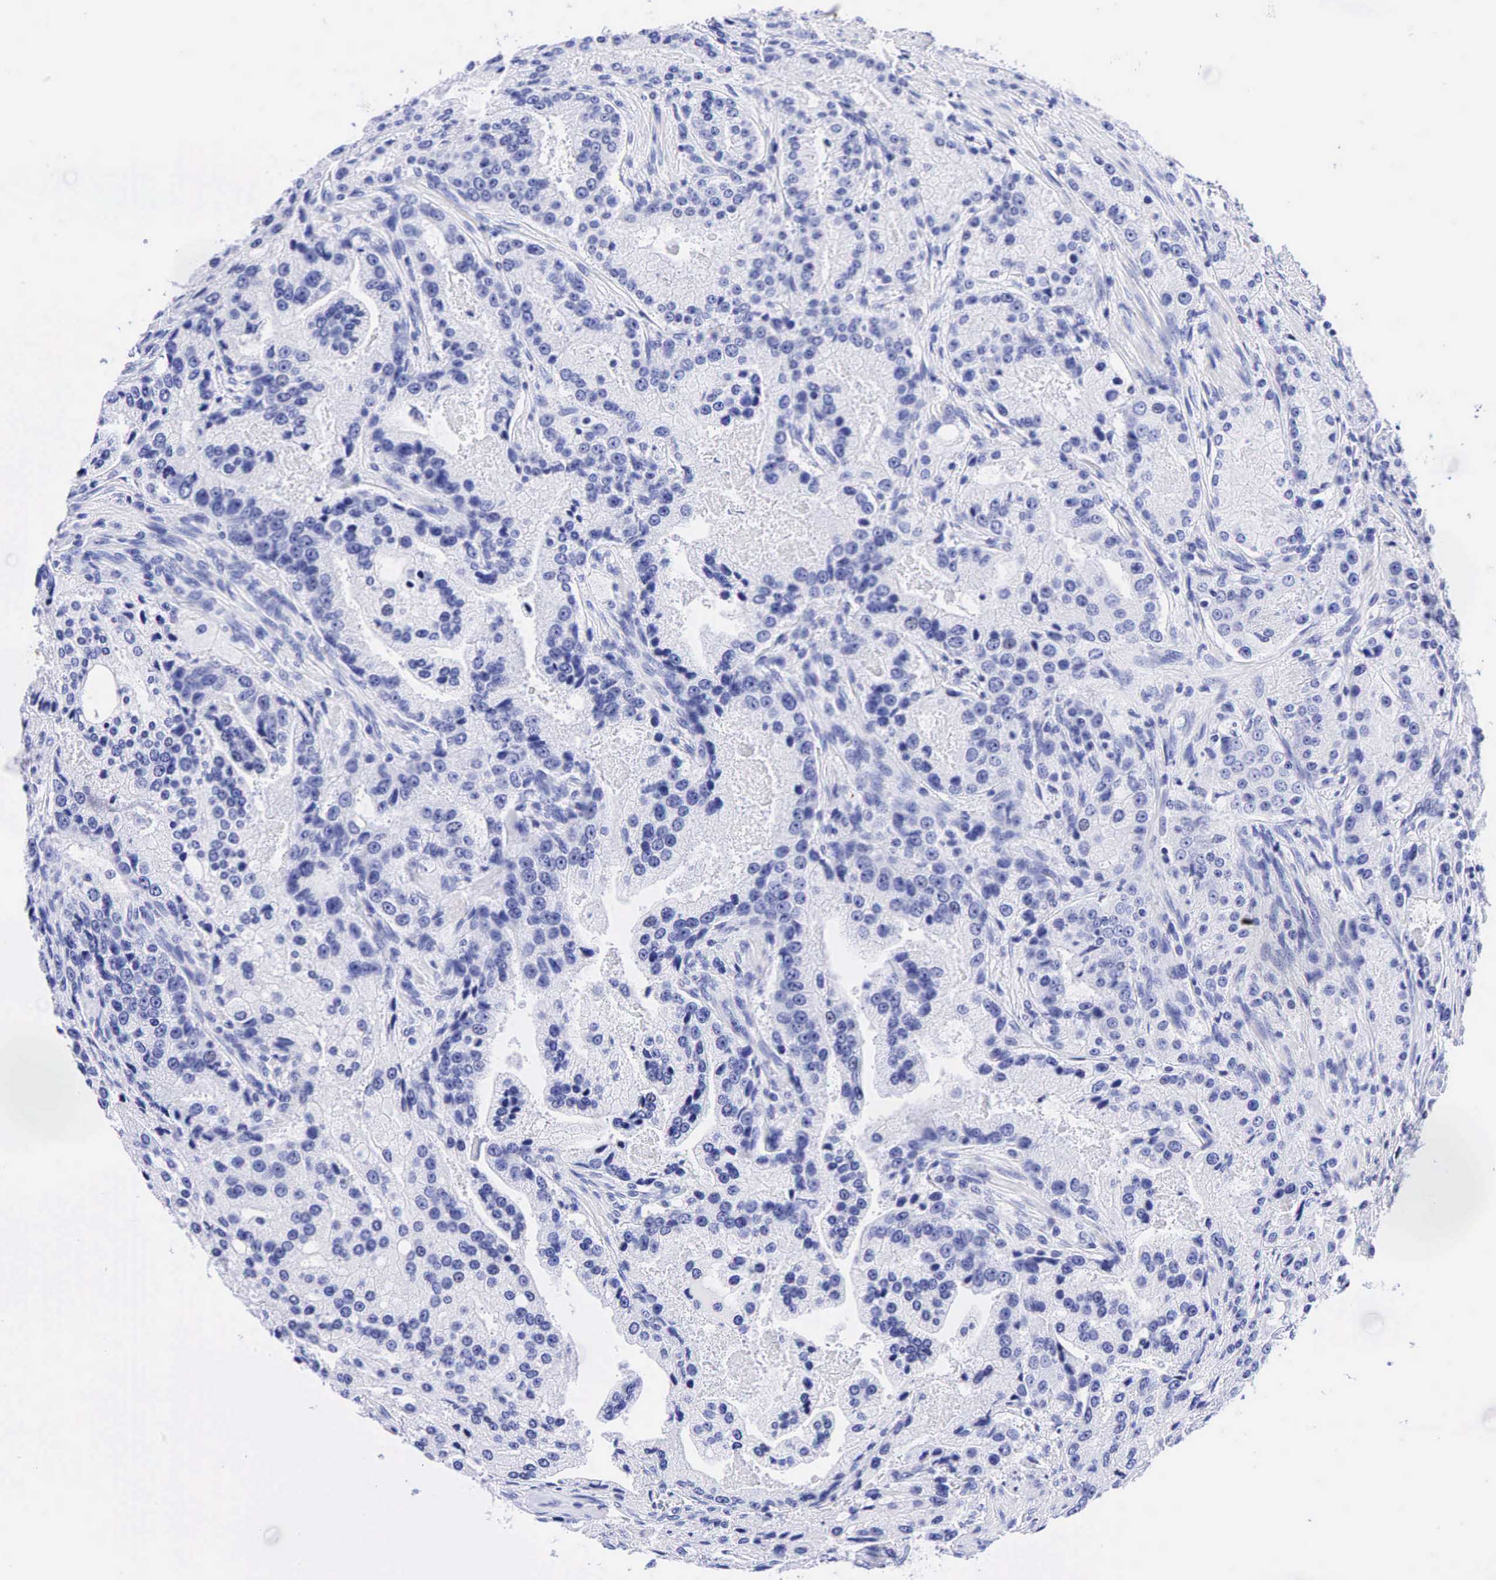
{"staining": {"intensity": "negative", "quantity": "none", "location": "none"}, "tissue": "prostate cancer", "cell_type": "Tumor cells", "image_type": "cancer", "snomed": [{"axis": "morphology", "description": "Adenocarcinoma, Medium grade"}, {"axis": "topography", "description": "Prostate"}], "caption": "The image shows no significant expression in tumor cells of adenocarcinoma (medium-grade) (prostate).", "gene": "CHGA", "patient": {"sex": "male", "age": 72}}